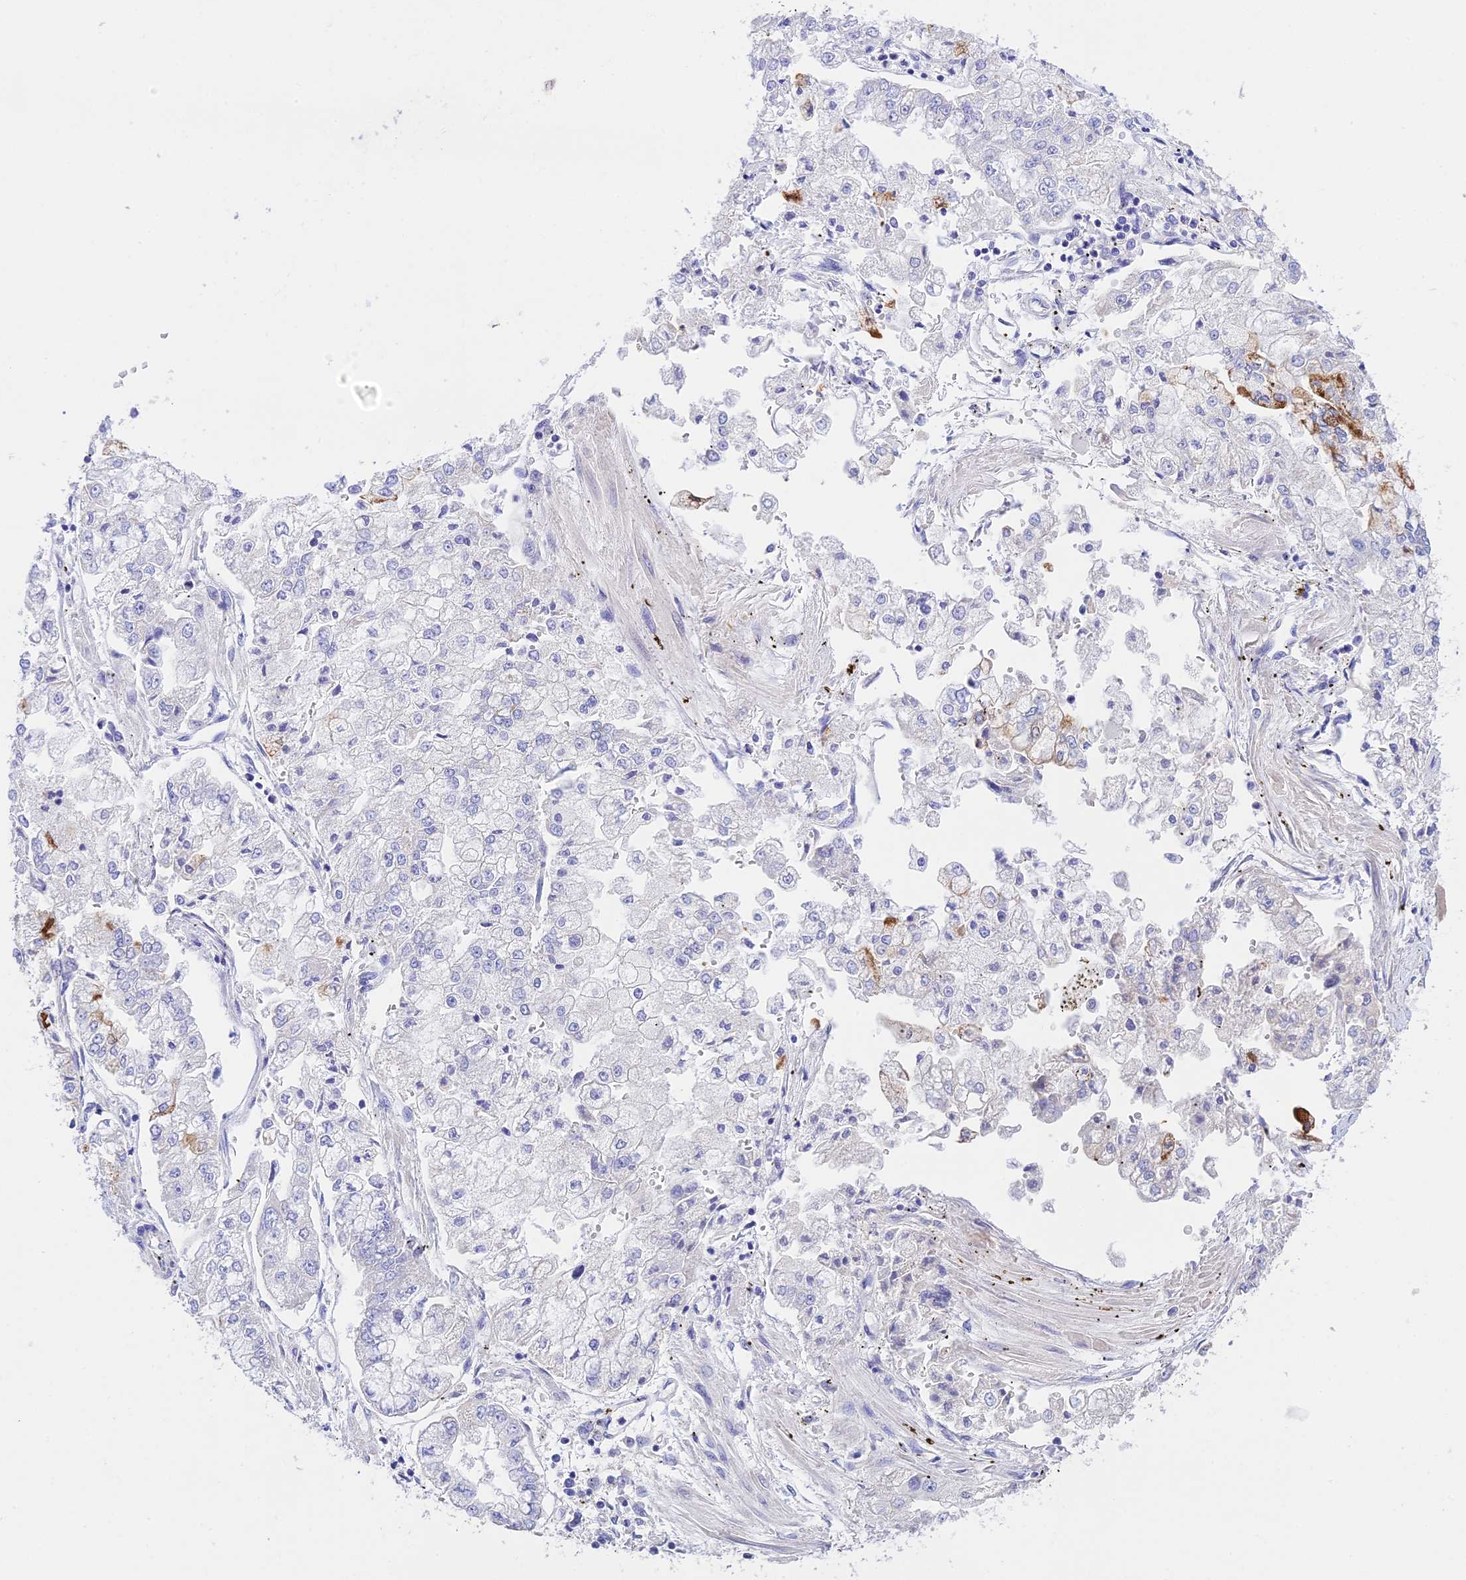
{"staining": {"intensity": "moderate", "quantity": "<25%", "location": "cytoplasmic/membranous"}, "tissue": "stomach cancer", "cell_type": "Tumor cells", "image_type": "cancer", "snomed": [{"axis": "morphology", "description": "Adenocarcinoma, NOS"}, {"axis": "topography", "description": "Stomach"}], "caption": "A high-resolution image shows immunohistochemistry (IHC) staining of stomach adenocarcinoma, which exhibits moderate cytoplasmic/membranous expression in approximately <25% of tumor cells. The protein is shown in brown color, while the nuclei are stained blue.", "gene": "MS4A5", "patient": {"sex": "male", "age": 76}}